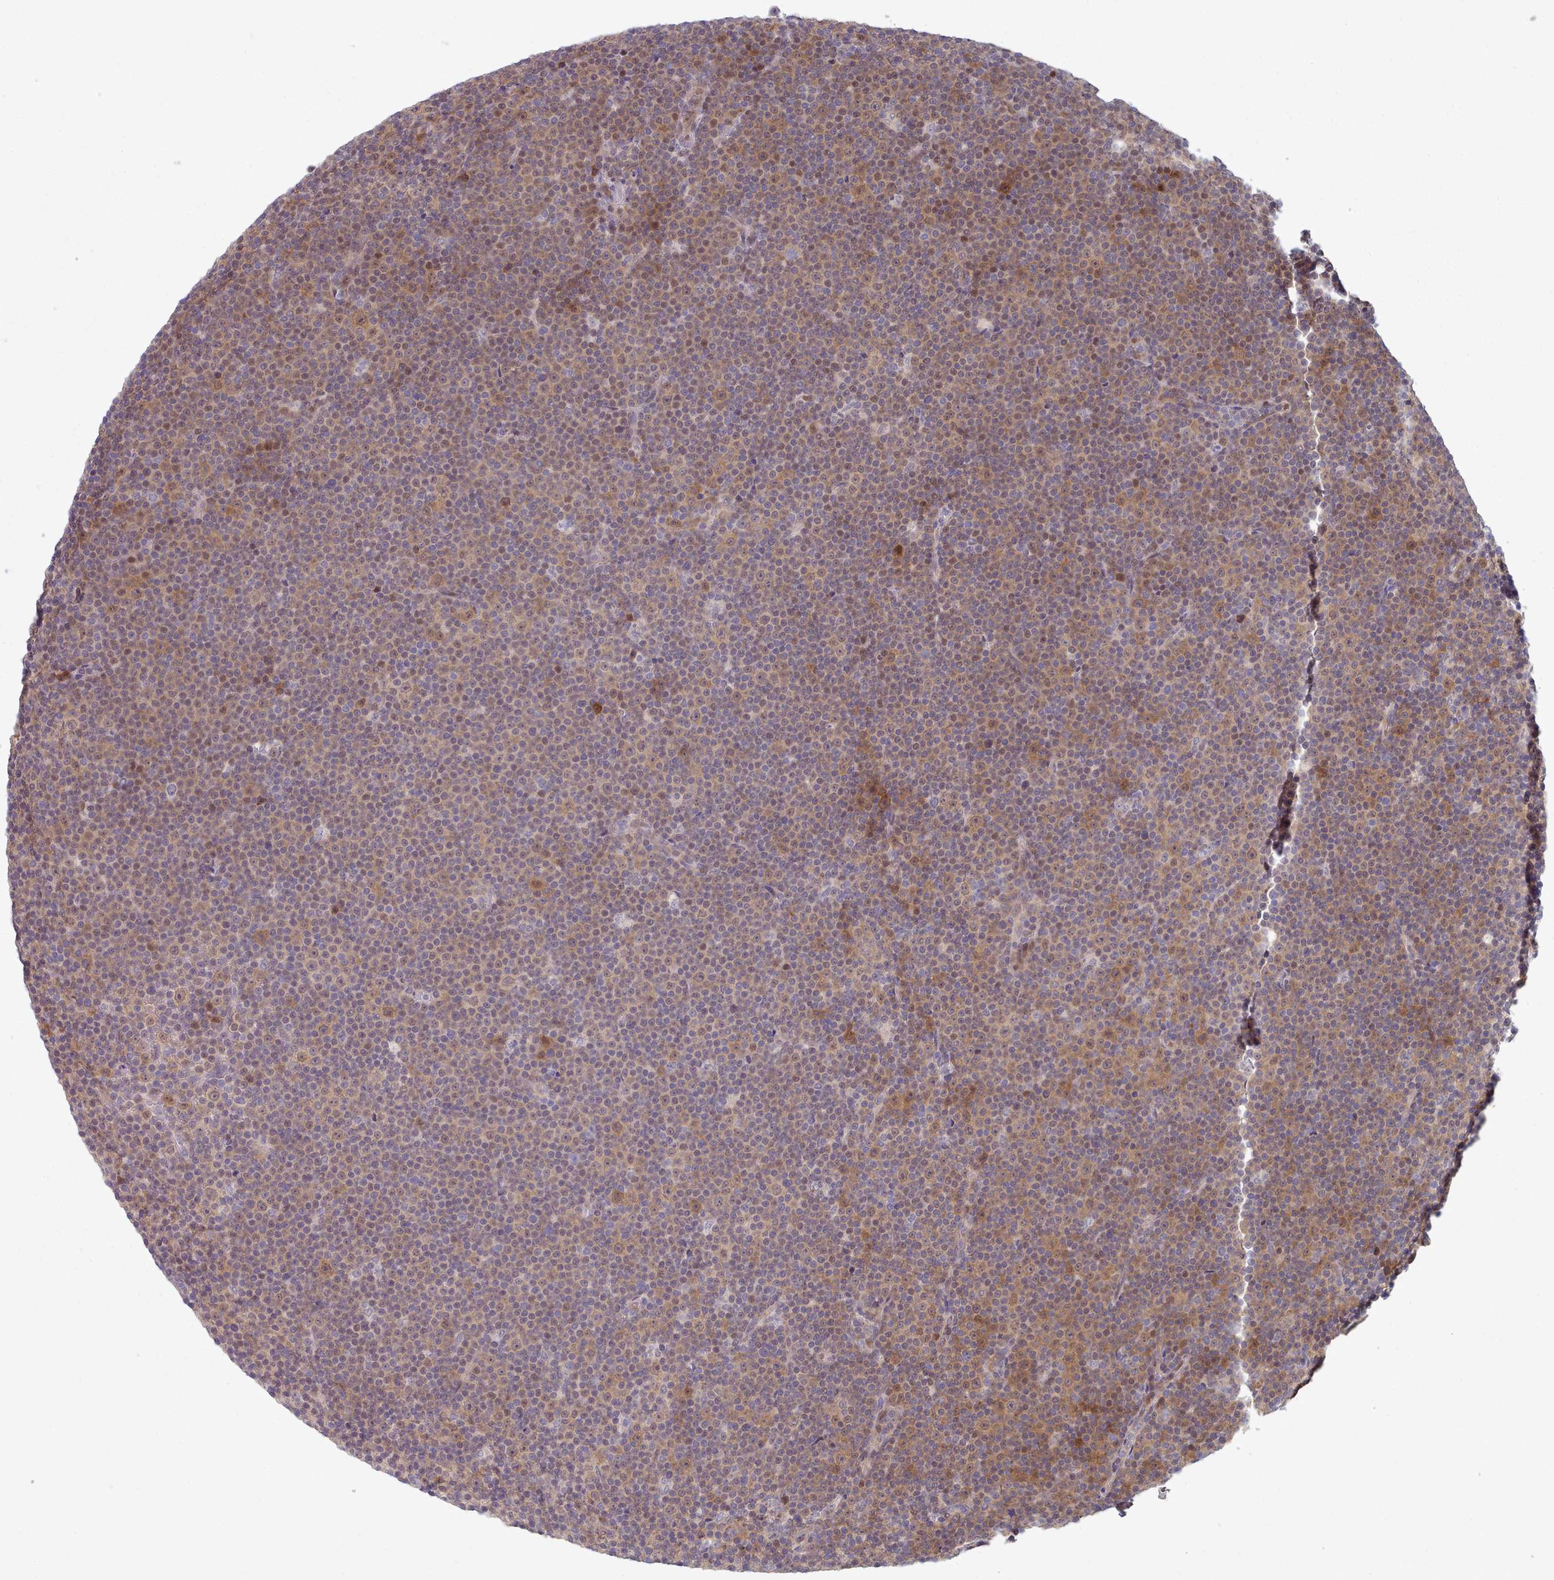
{"staining": {"intensity": "weak", "quantity": "<25%", "location": "cytoplasmic/membranous,nuclear"}, "tissue": "lymphoma", "cell_type": "Tumor cells", "image_type": "cancer", "snomed": [{"axis": "morphology", "description": "Malignant lymphoma, non-Hodgkin's type, Low grade"}, {"axis": "topography", "description": "Lymph node"}], "caption": "Immunohistochemistry of lymphoma shows no staining in tumor cells. The staining is performed using DAB brown chromogen with nuclei counter-stained in using hematoxylin.", "gene": "CLNS1A", "patient": {"sex": "female", "age": 67}}